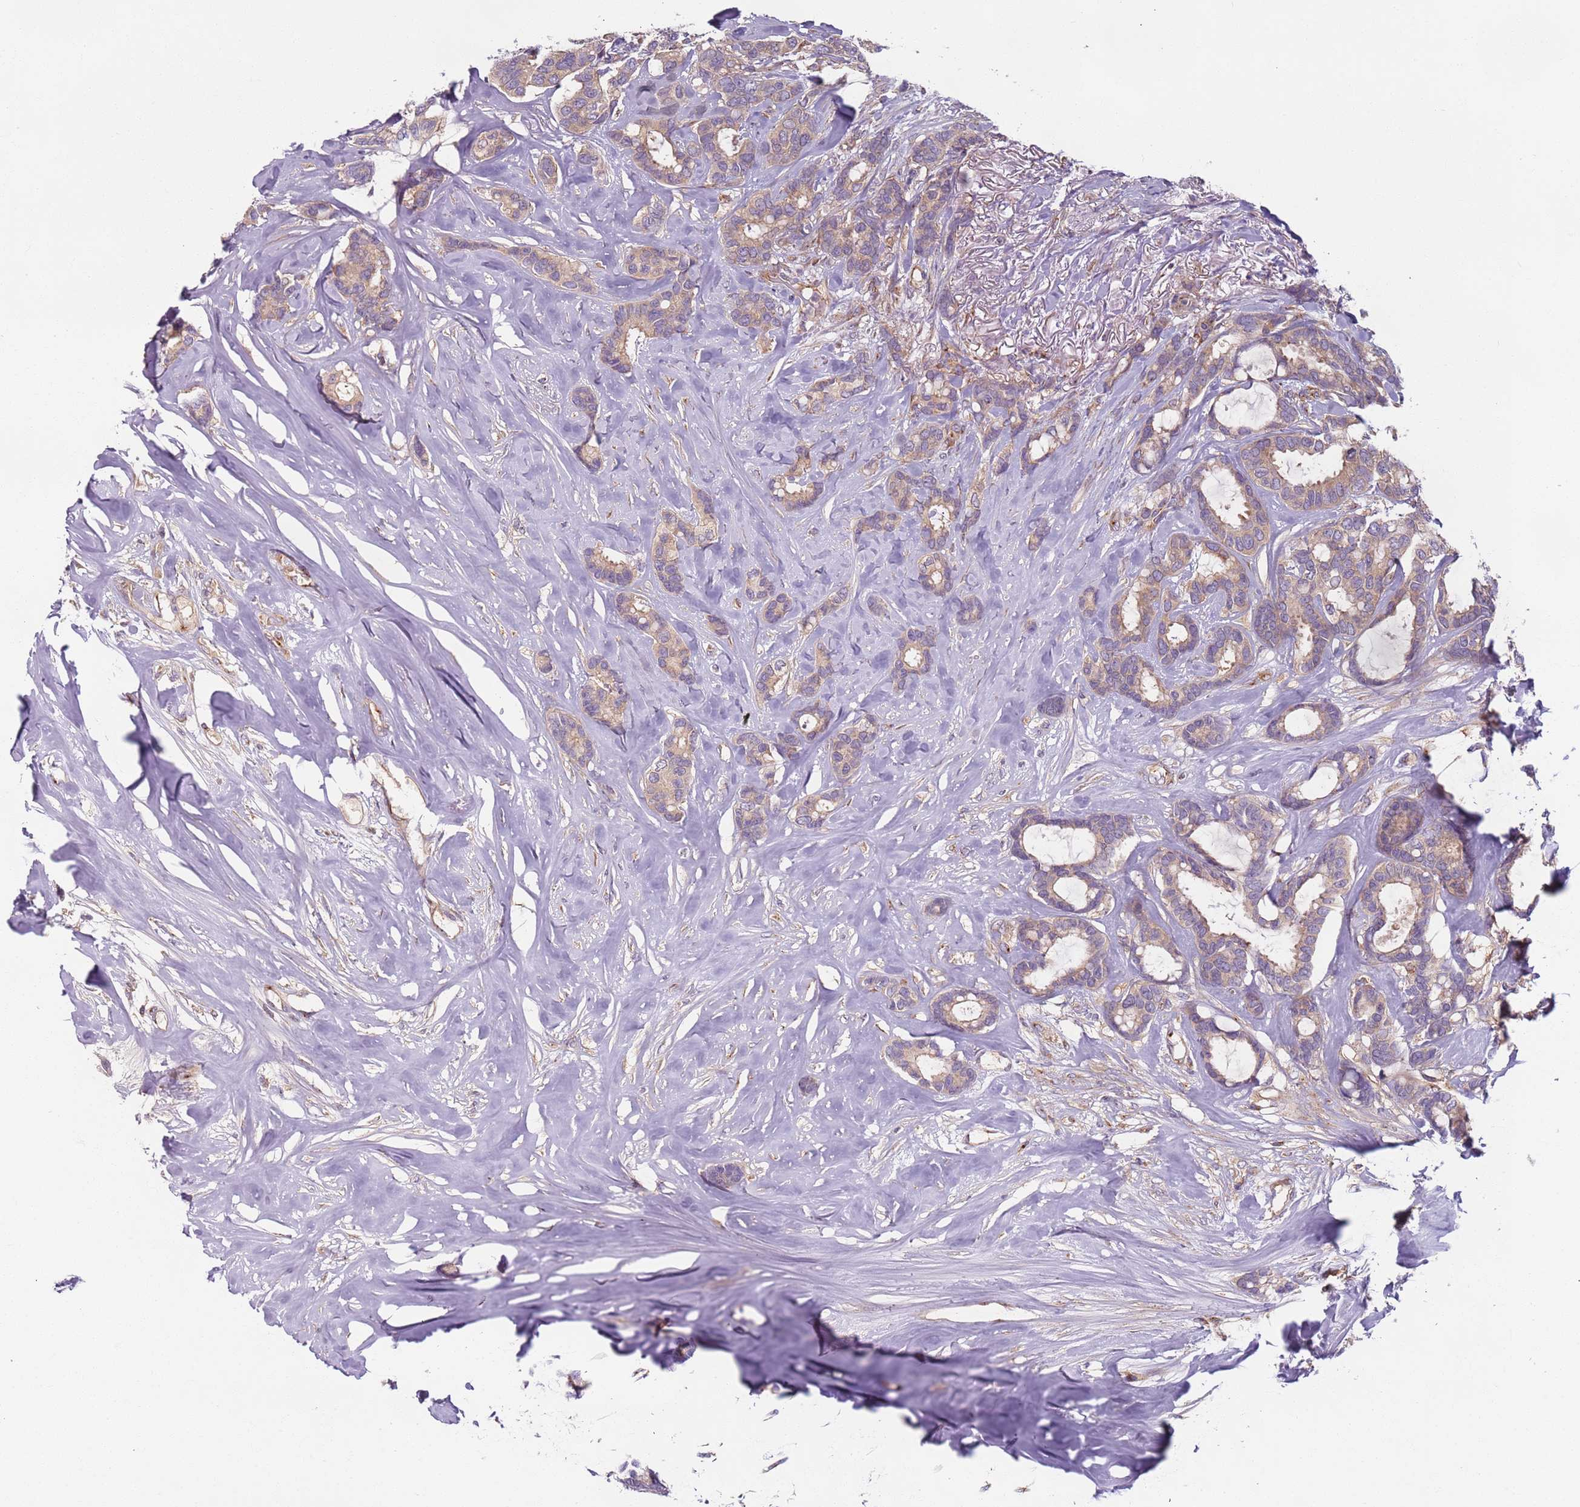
{"staining": {"intensity": "weak", "quantity": ">75%", "location": "cytoplasmic/membranous"}, "tissue": "breast cancer", "cell_type": "Tumor cells", "image_type": "cancer", "snomed": [{"axis": "morphology", "description": "Duct carcinoma"}, {"axis": "topography", "description": "Breast"}], "caption": "Breast invasive ductal carcinoma tissue reveals weak cytoplasmic/membranous positivity in about >75% of tumor cells", "gene": "AKTIP", "patient": {"sex": "female", "age": 87}}